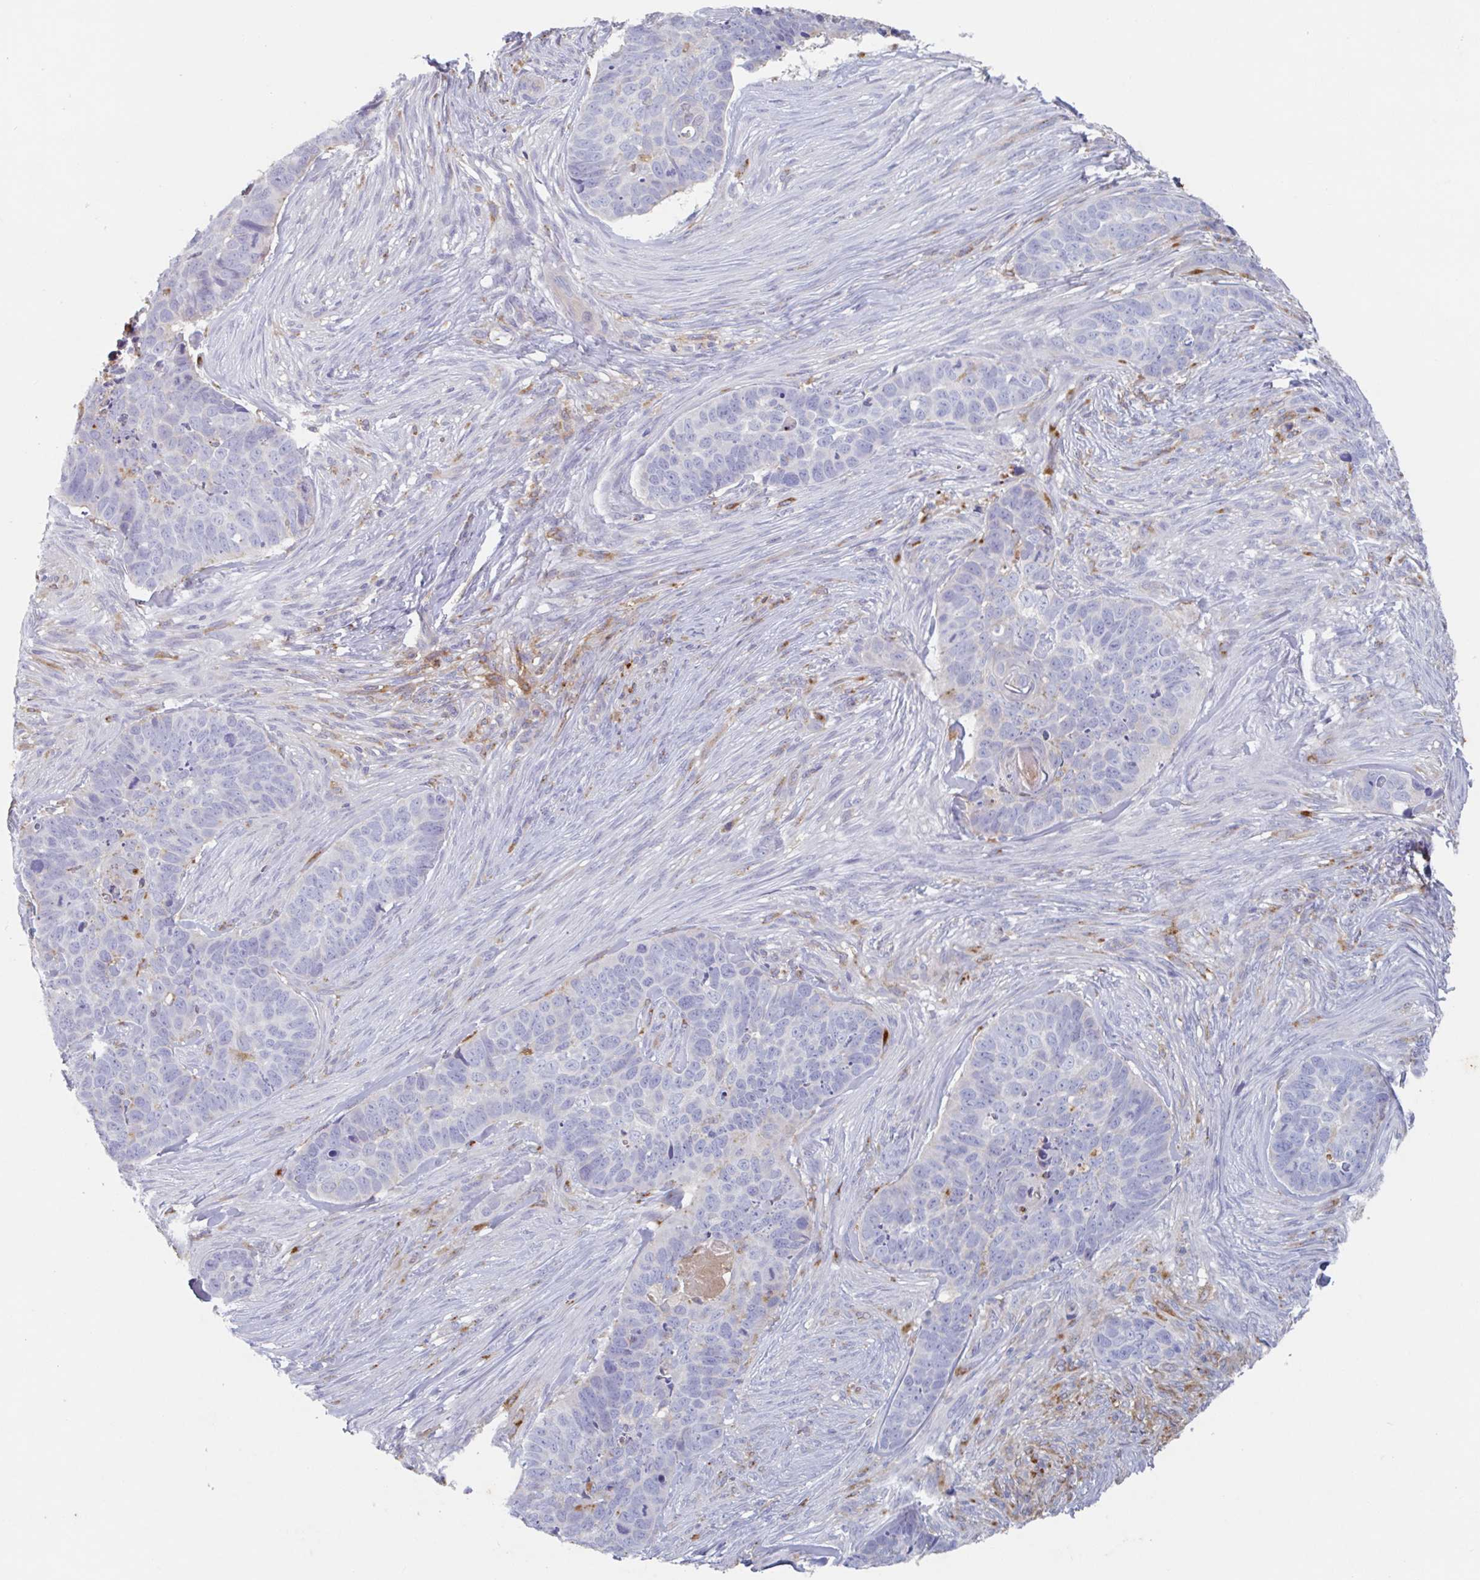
{"staining": {"intensity": "weak", "quantity": "<25%", "location": "cytoplasmic/membranous"}, "tissue": "skin cancer", "cell_type": "Tumor cells", "image_type": "cancer", "snomed": [{"axis": "morphology", "description": "Basal cell carcinoma"}, {"axis": "topography", "description": "Skin"}], "caption": "High magnification brightfield microscopy of skin basal cell carcinoma stained with DAB (3,3'-diaminobenzidine) (brown) and counterstained with hematoxylin (blue): tumor cells show no significant expression. (Brightfield microscopy of DAB IHC at high magnification).", "gene": "MANBA", "patient": {"sex": "female", "age": 82}}